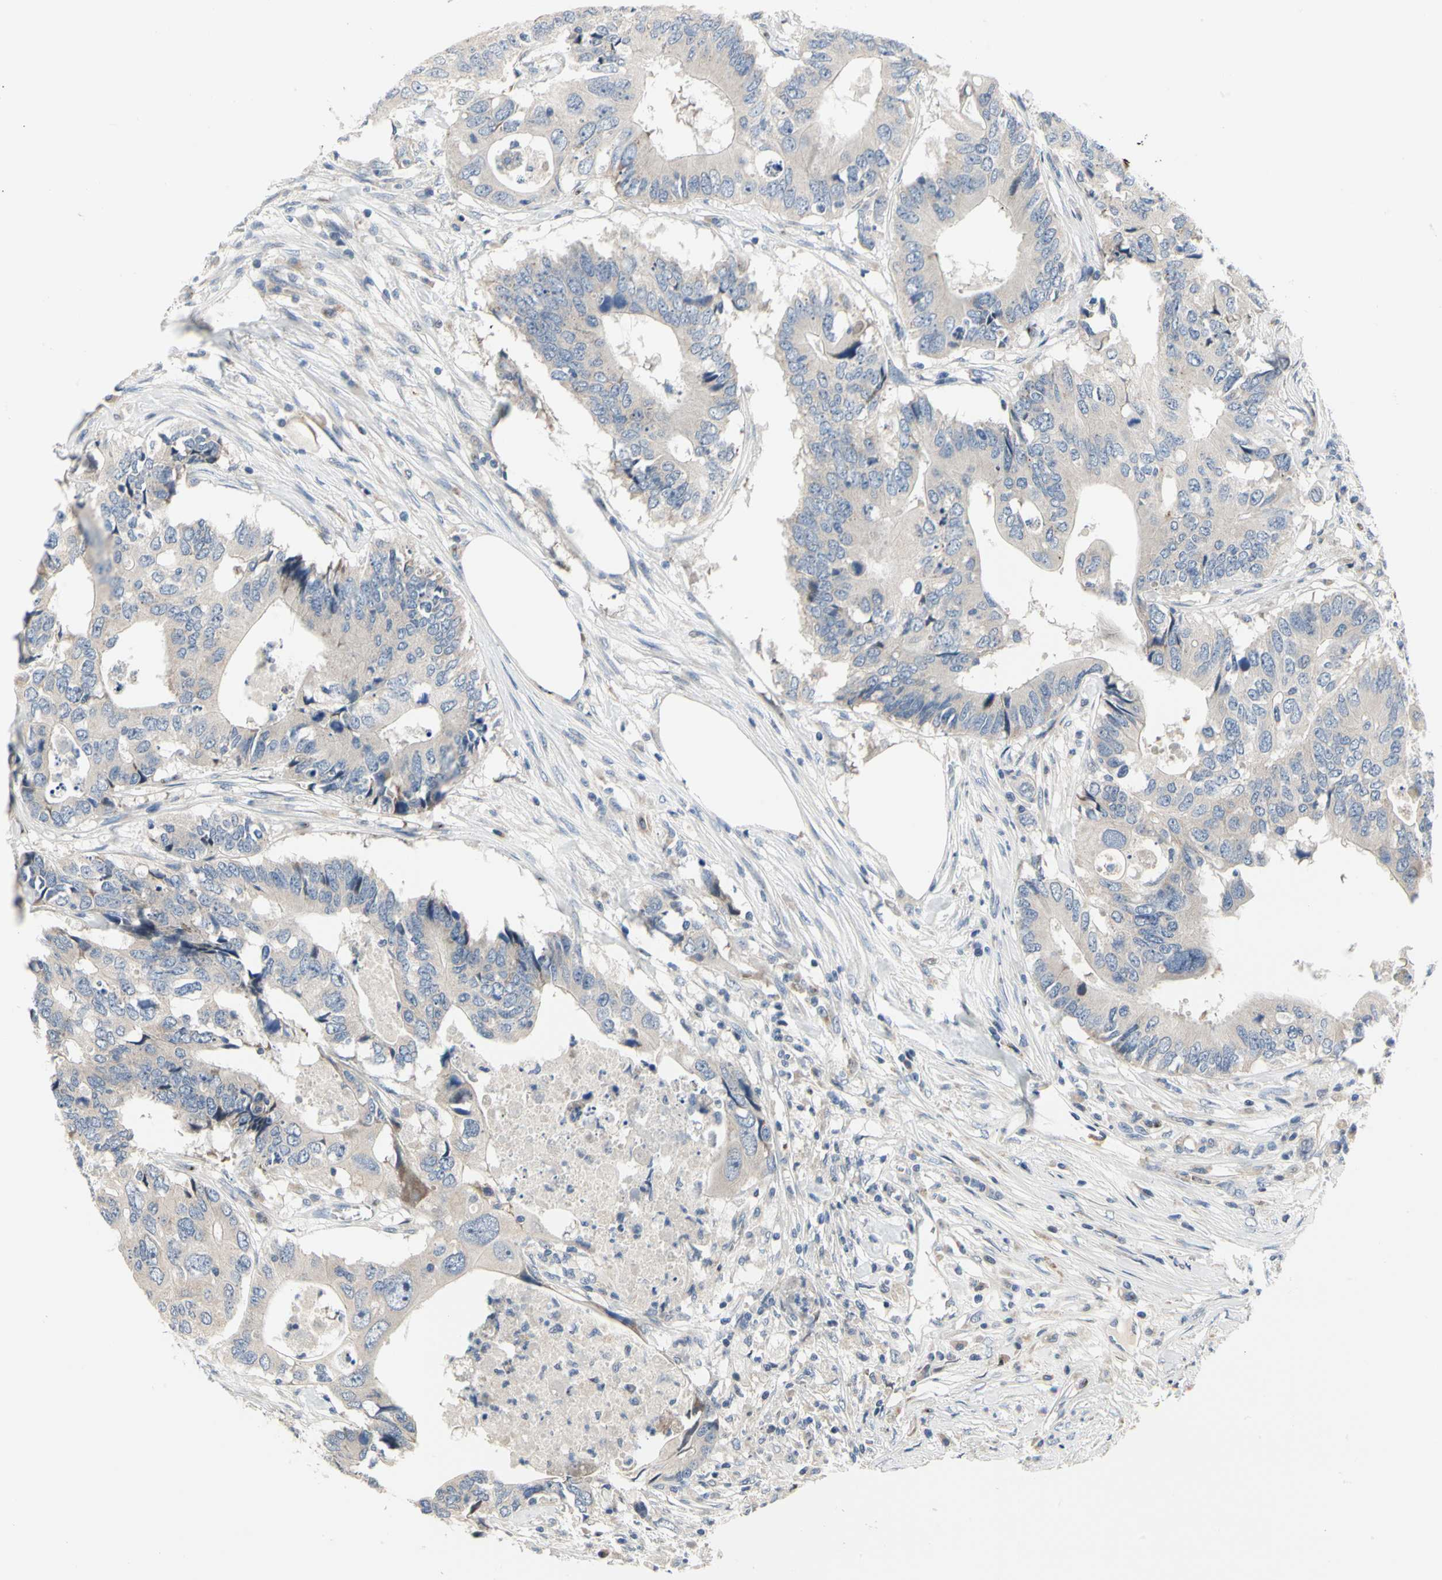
{"staining": {"intensity": "negative", "quantity": "none", "location": "none"}, "tissue": "colorectal cancer", "cell_type": "Tumor cells", "image_type": "cancer", "snomed": [{"axis": "morphology", "description": "Adenocarcinoma, NOS"}, {"axis": "topography", "description": "Colon"}], "caption": "Immunohistochemistry (IHC) histopathology image of neoplastic tissue: human colorectal cancer stained with DAB shows no significant protein expression in tumor cells.", "gene": "NFASC", "patient": {"sex": "male", "age": 71}}